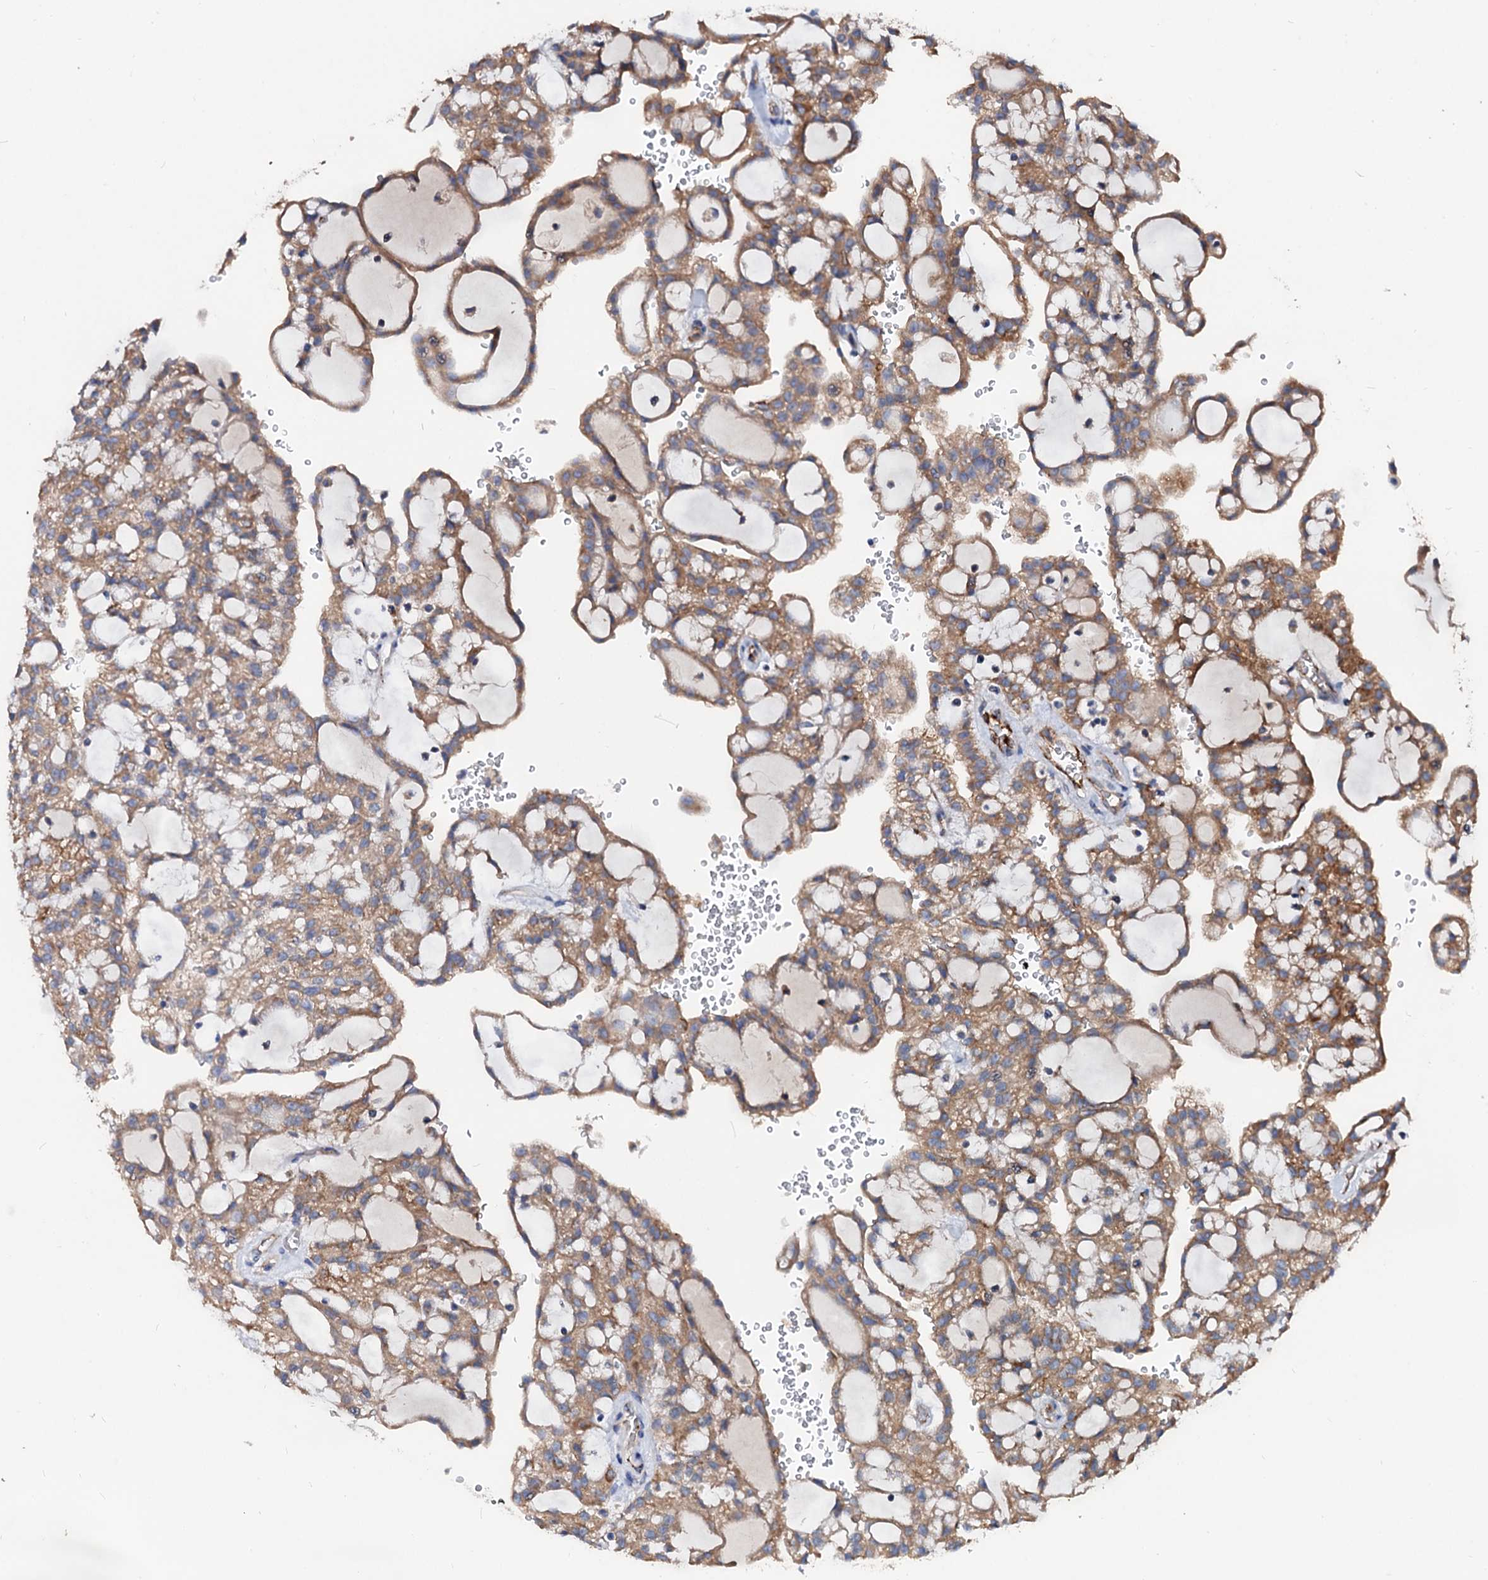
{"staining": {"intensity": "moderate", "quantity": ">75%", "location": "cytoplasmic/membranous"}, "tissue": "renal cancer", "cell_type": "Tumor cells", "image_type": "cancer", "snomed": [{"axis": "morphology", "description": "Adenocarcinoma, NOS"}, {"axis": "topography", "description": "Kidney"}], "caption": "This image demonstrates immunohistochemistry (IHC) staining of renal cancer (adenocarcinoma), with medium moderate cytoplasmic/membranous expression in approximately >75% of tumor cells.", "gene": "FIBIN", "patient": {"sex": "male", "age": 63}}